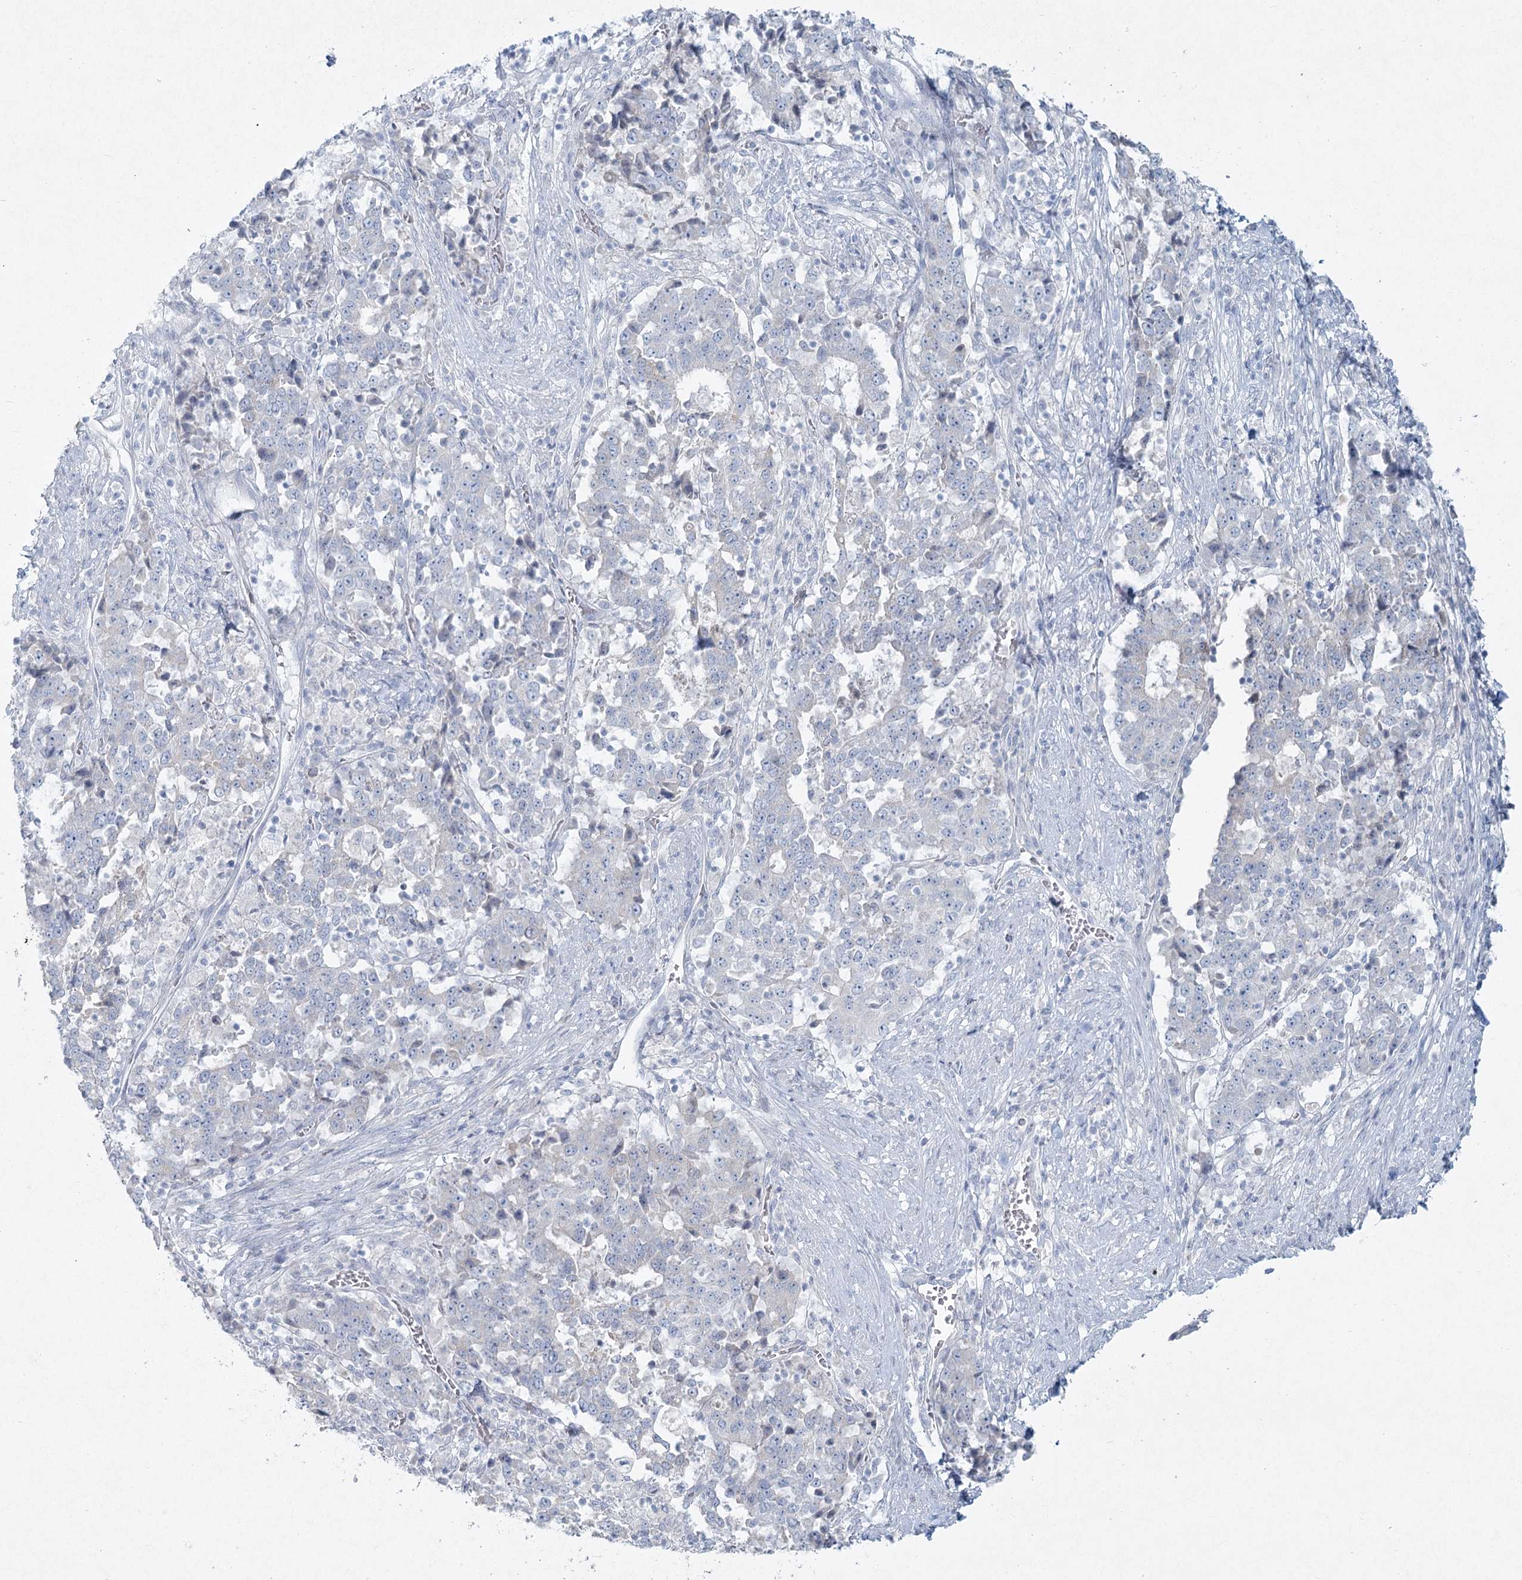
{"staining": {"intensity": "negative", "quantity": "none", "location": "none"}, "tissue": "stomach cancer", "cell_type": "Tumor cells", "image_type": "cancer", "snomed": [{"axis": "morphology", "description": "Adenocarcinoma, NOS"}, {"axis": "topography", "description": "Stomach"}], "caption": "The image reveals no significant expression in tumor cells of stomach cancer. (DAB immunohistochemistry (IHC) with hematoxylin counter stain).", "gene": "LRP2BP", "patient": {"sex": "male", "age": 59}}